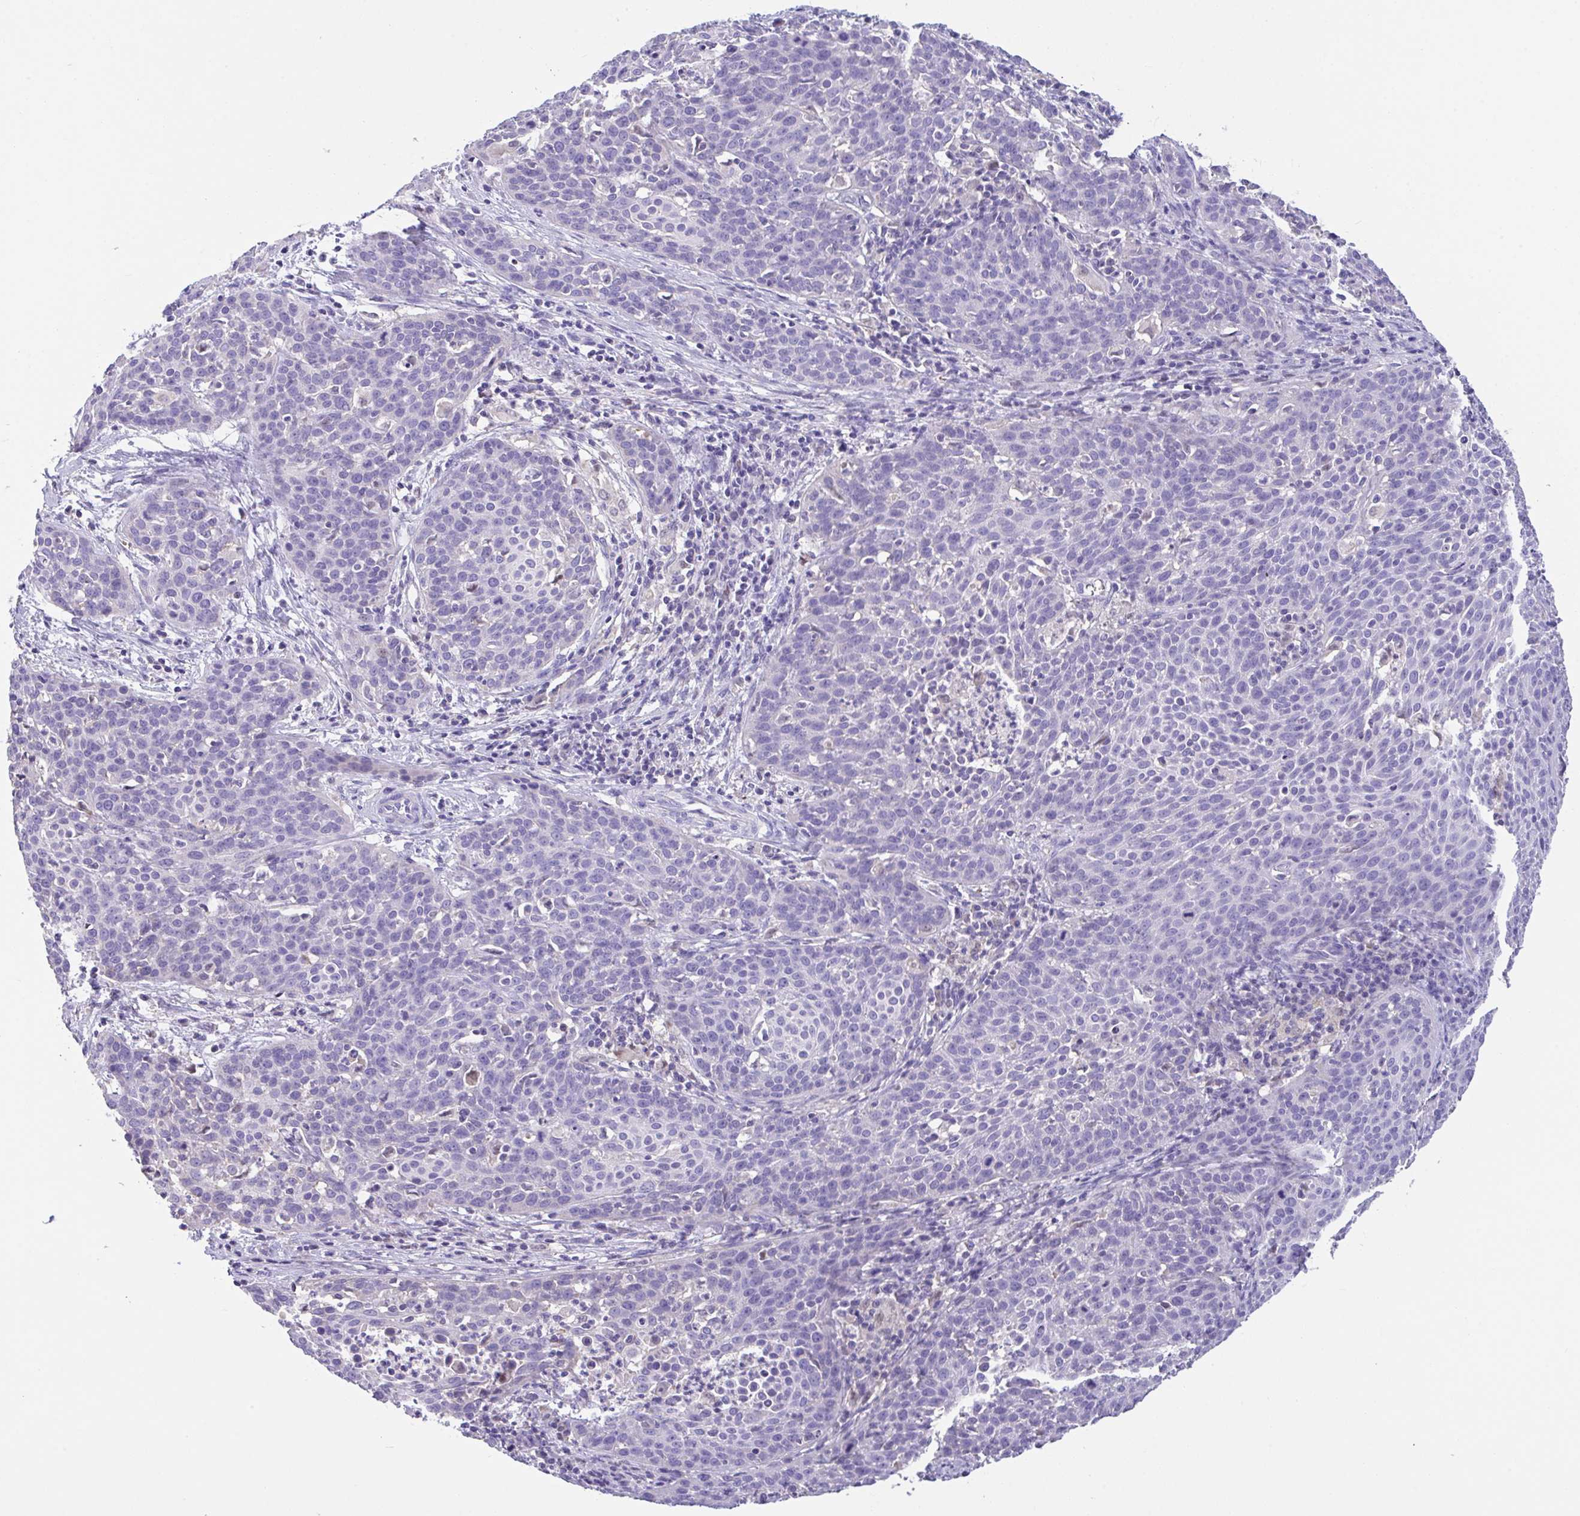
{"staining": {"intensity": "negative", "quantity": "none", "location": "none"}, "tissue": "cervical cancer", "cell_type": "Tumor cells", "image_type": "cancer", "snomed": [{"axis": "morphology", "description": "Squamous cell carcinoma, NOS"}, {"axis": "topography", "description": "Cervix"}], "caption": "Immunohistochemical staining of squamous cell carcinoma (cervical) reveals no significant positivity in tumor cells.", "gene": "CA10", "patient": {"sex": "female", "age": 38}}